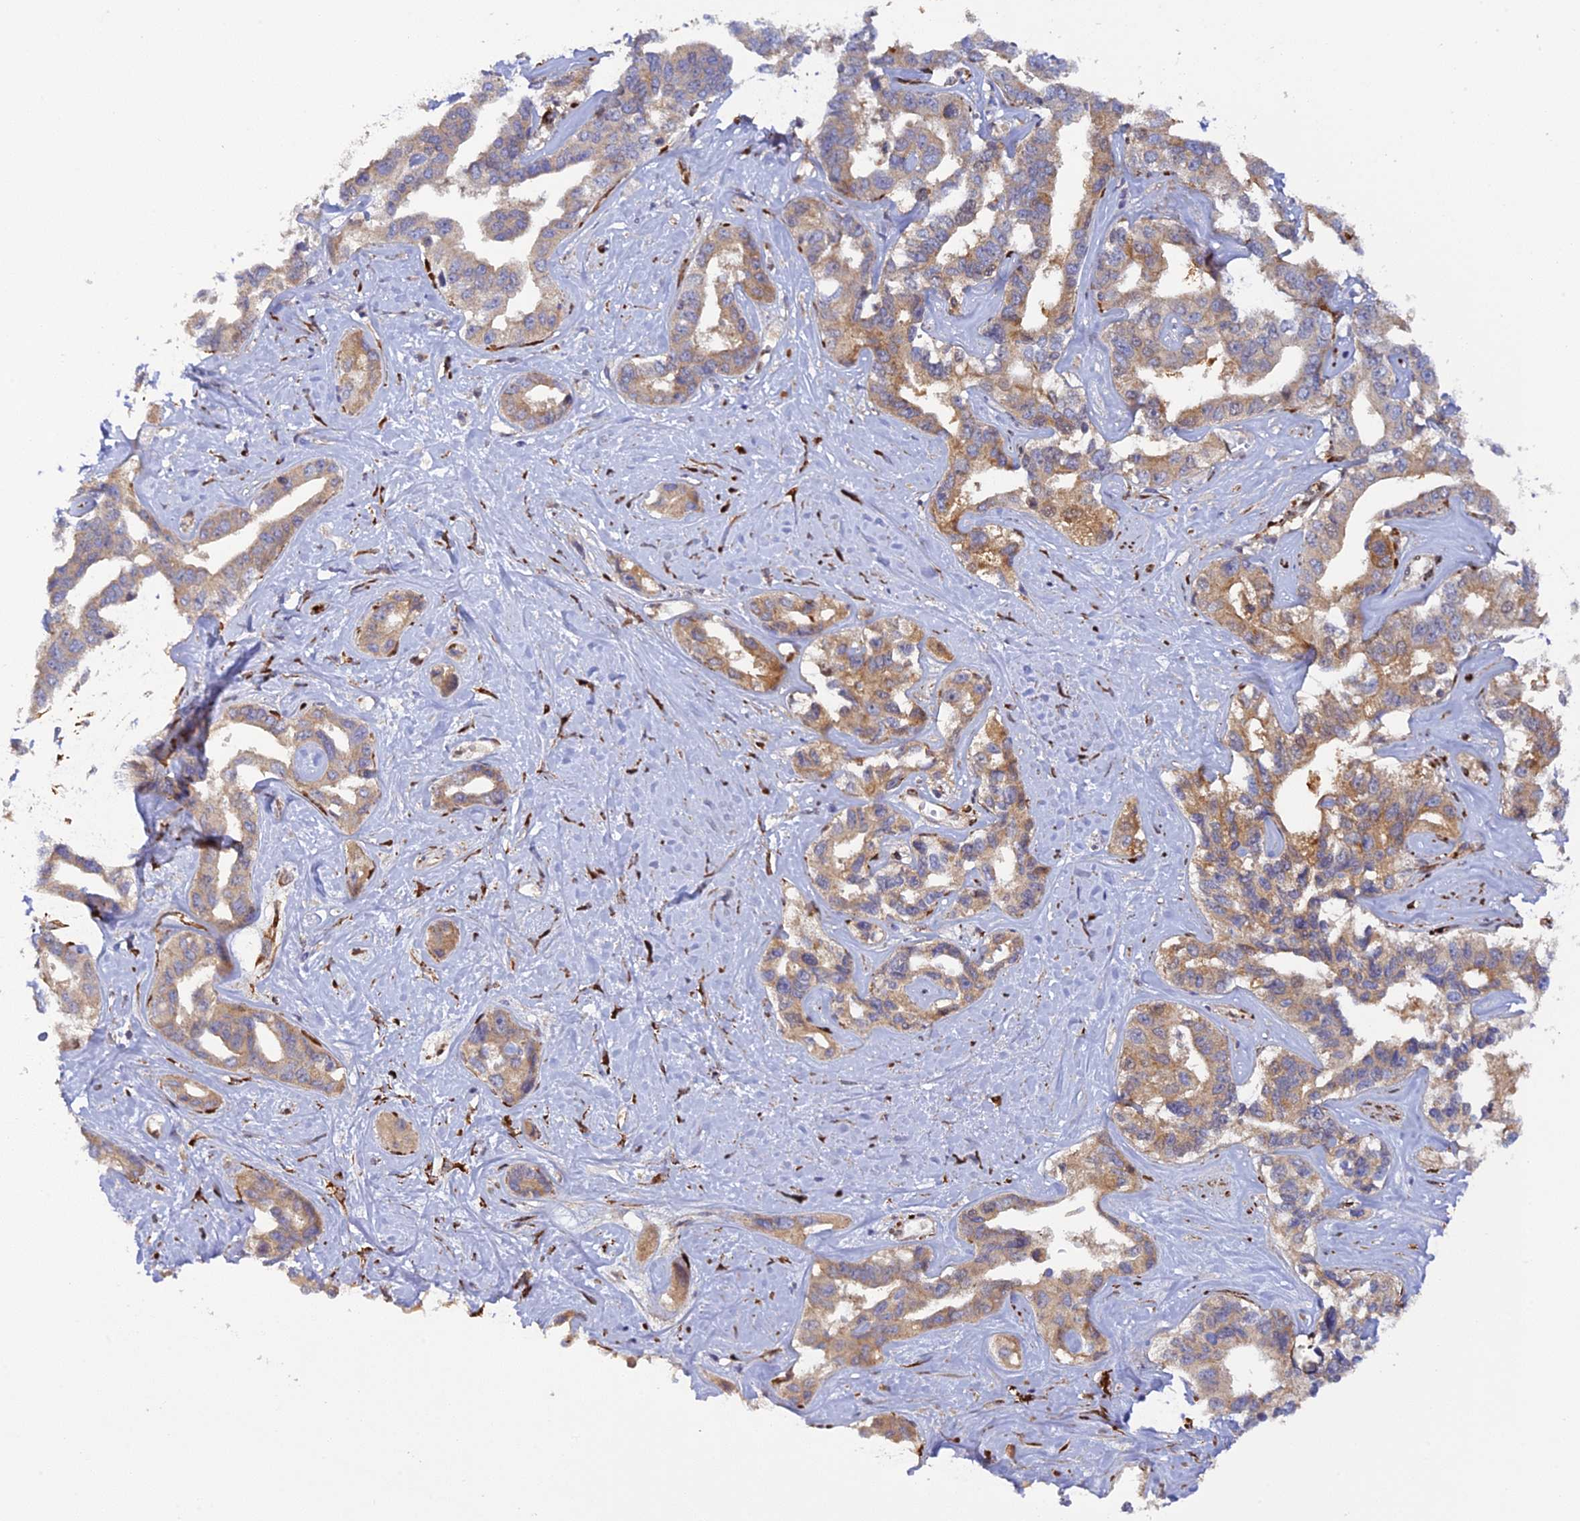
{"staining": {"intensity": "moderate", "quantity": "25%-75%", "location": "cytoplasmic/membranous"}, "tissue": "liver cancer", "cell_type": "Tumor cells", "image_type": "cancer", "snomed": [{"axis": "morphology", "description": "Cholangiocarcinoma"}, {"axis": "topography", "description": "Liver"}], "caption": "Liver cholangiocarcinoma stained with a protein marker displays moderate staining in tumor cells.", "gene": "P3H3", "patient": {"sex": "male", "age": 59}}